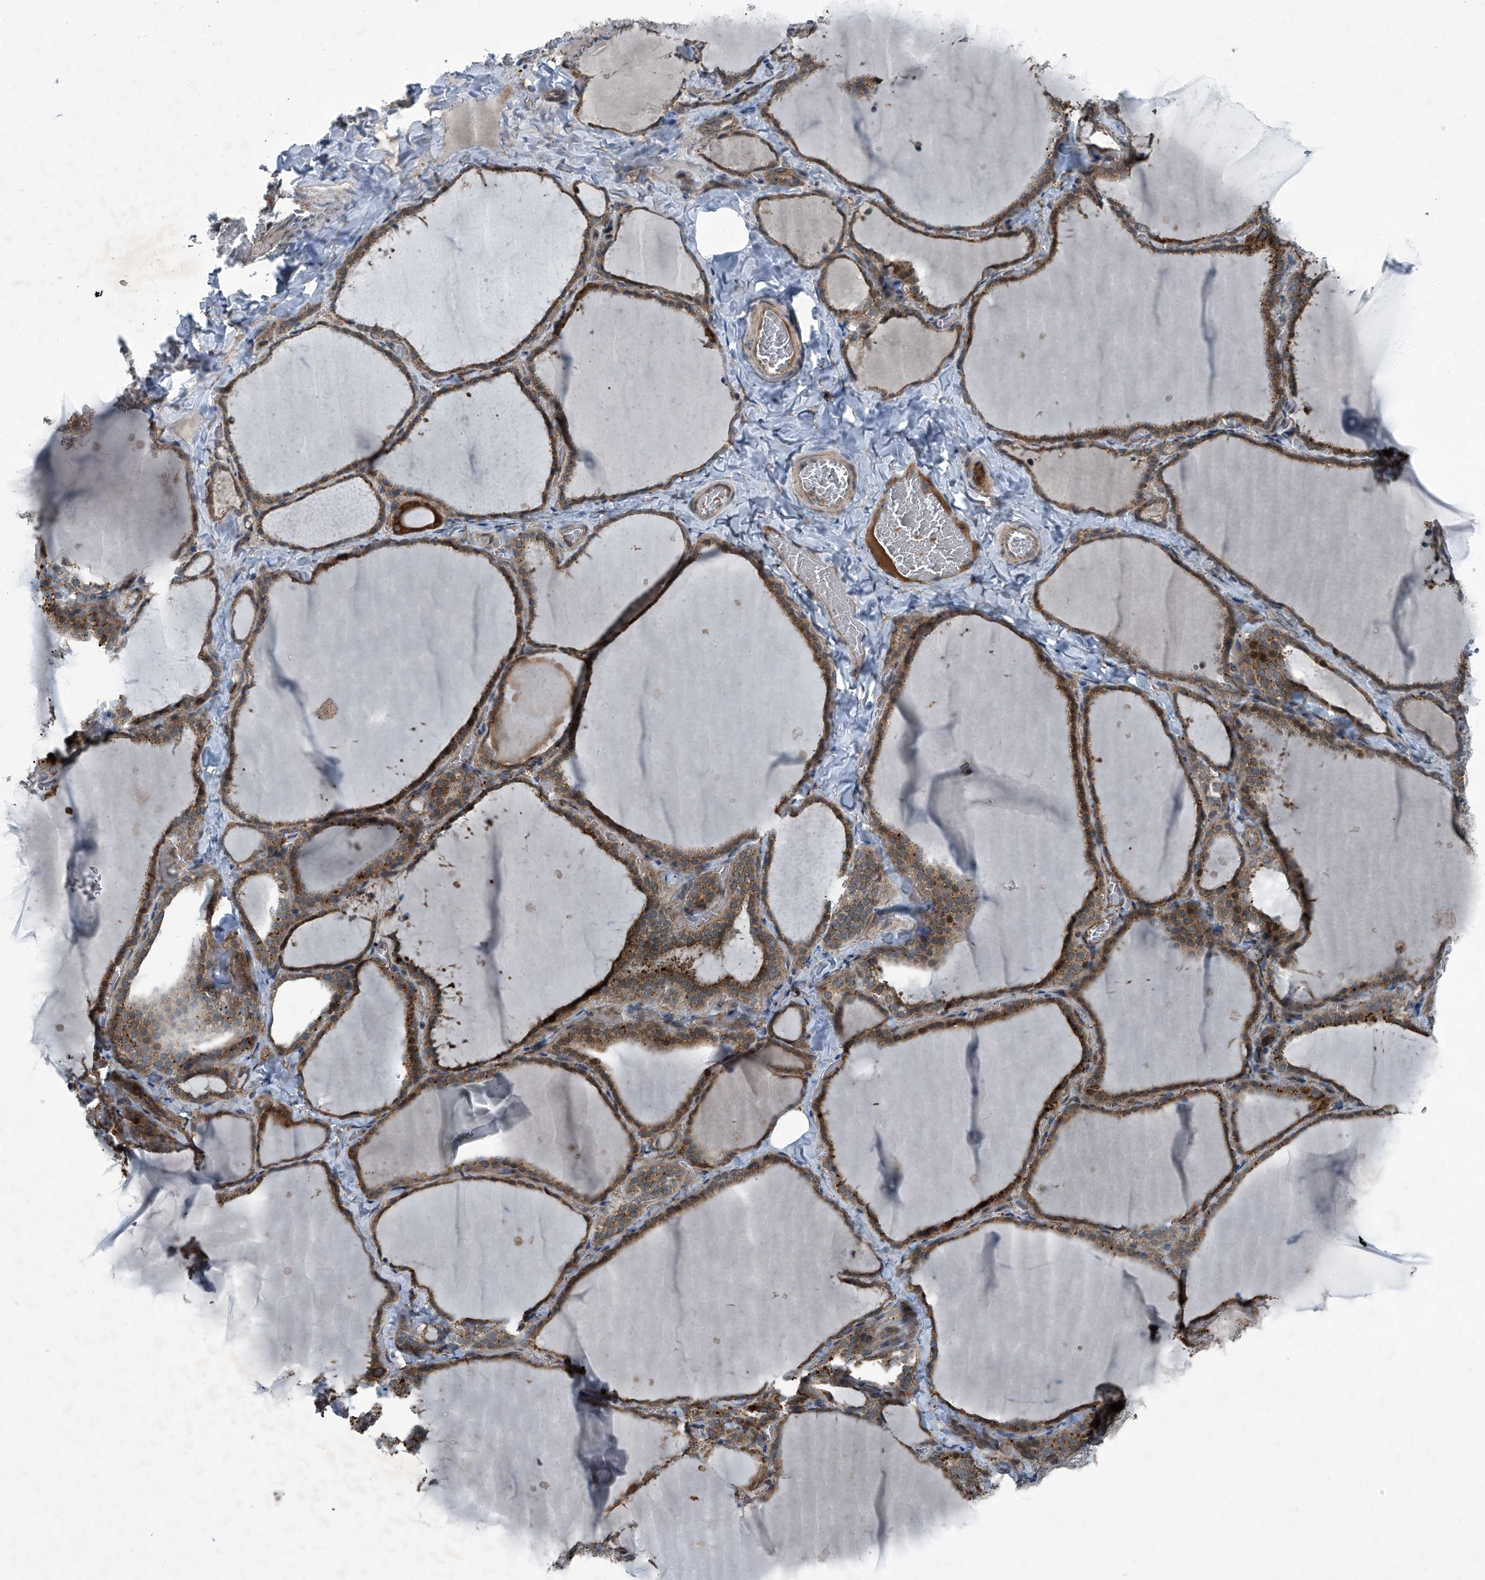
{"staining": {"intensity": "moderate", "quantity": ">75%", "location": "cytoplasmic/membranous"}, "tissue": "thyroid gland", "cell_type": "Glandular cells", "image_type": "normal", "snomed": [{"axis": "morphology", "description": "Normal tissue, NOS"}, {"axis": "topography", "description": "Thyroid gland"}], "caption": "Human thyroid gland stained for a protein (brown) exhibits moderate cytoplasmic/membranous positive expression in approximately >75% of glandular cells.", "gene": "SENP2", "patient": {"sex": "female", "age": 22}}